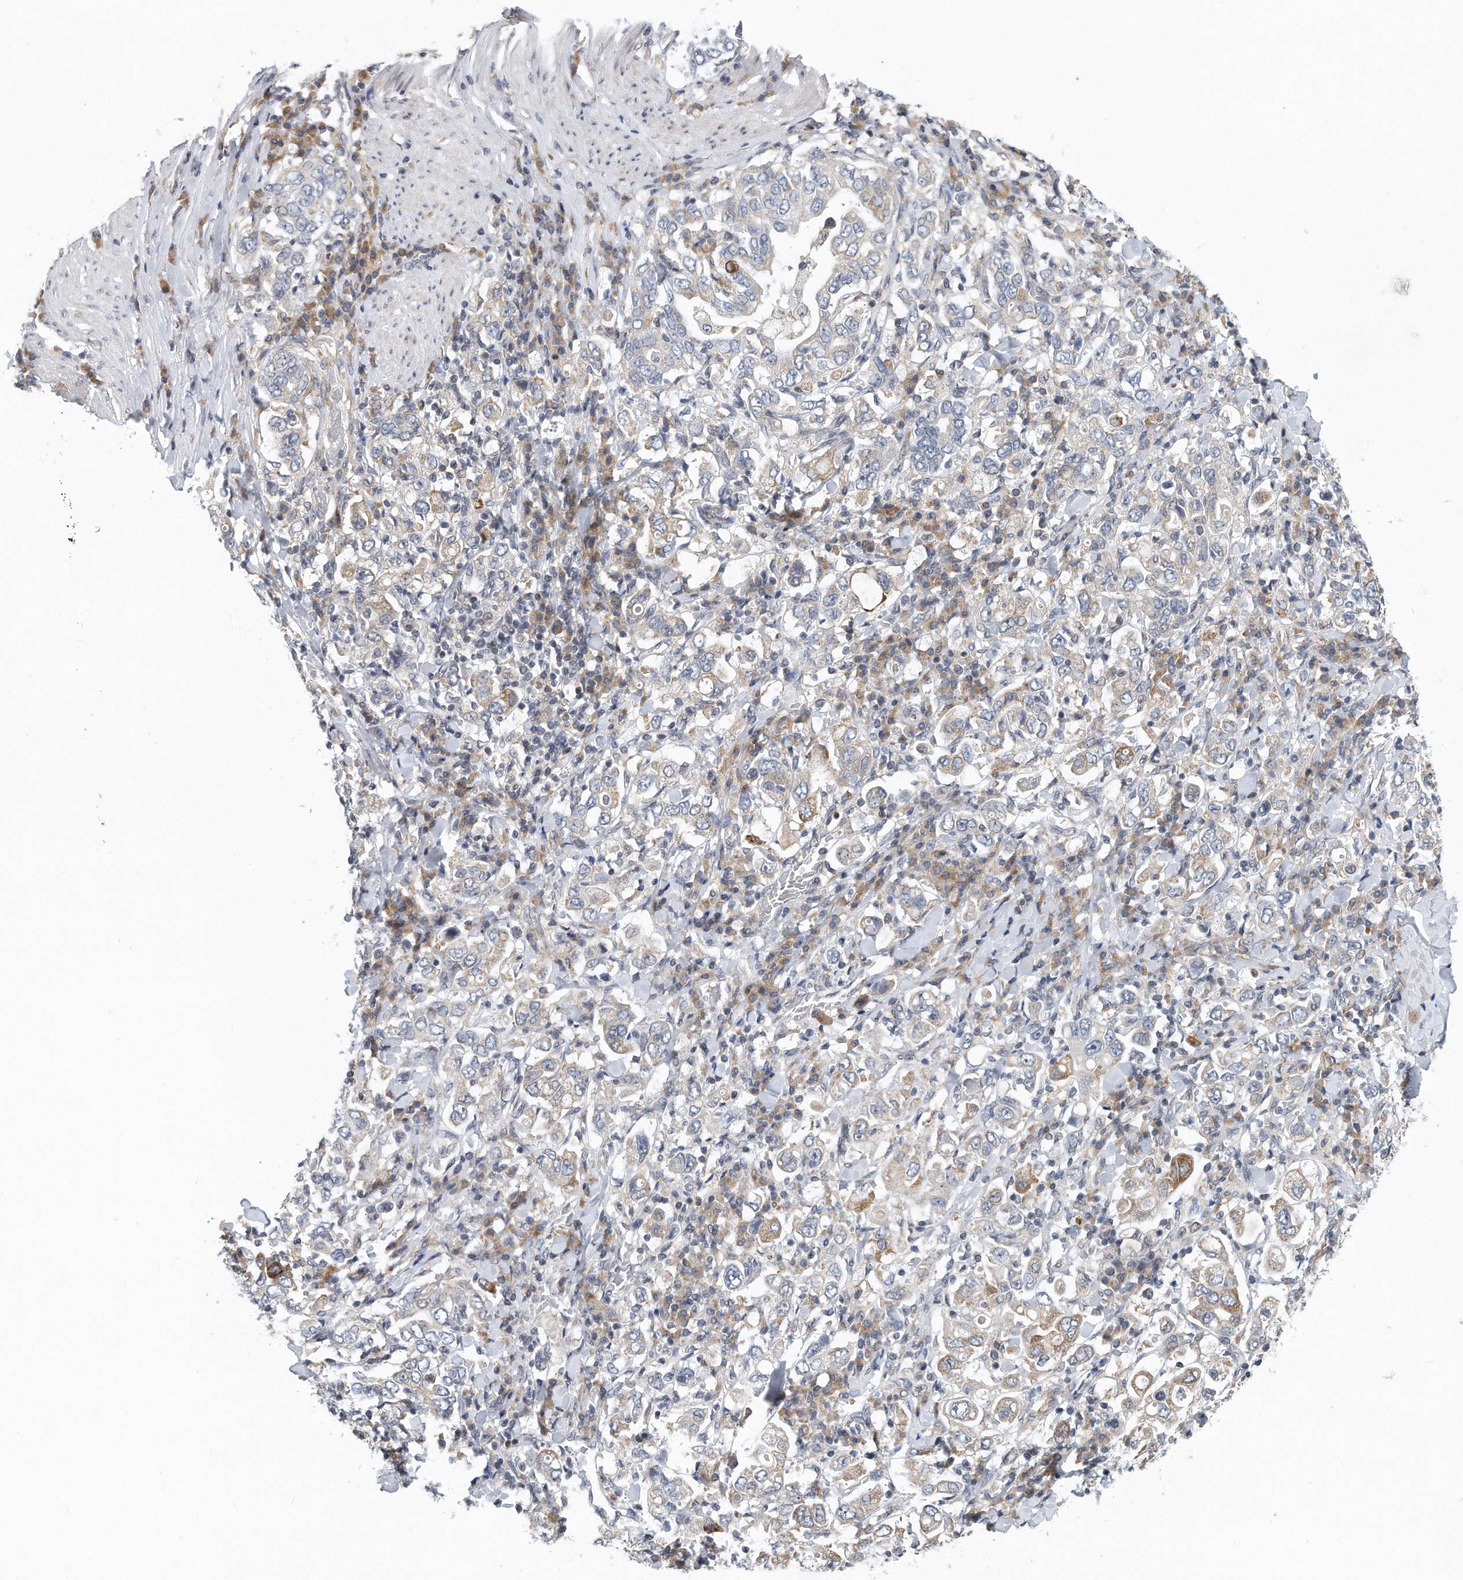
{"staining": {"intensity": "weak", "quantity": "<25%", "location": "cytoplasmic/membranous"}, "tissue": "stomach cancer", "cell_type": "Tumor cells", "image_type": "cancer", "snomed": [{"axis": "morphology", "description": "Adenocarcinoma, NOS"}, {"axis": "topography", "description": "Stomach, upper"}], "caption": "A high-resolution histopathology image shows immunohistochemistry (IHC) staining of stomach cancer, which demonstrates no significant expression in tumor cells.", "gene": "VLDLR", "patient": {"sex": "male", "age": 62}}